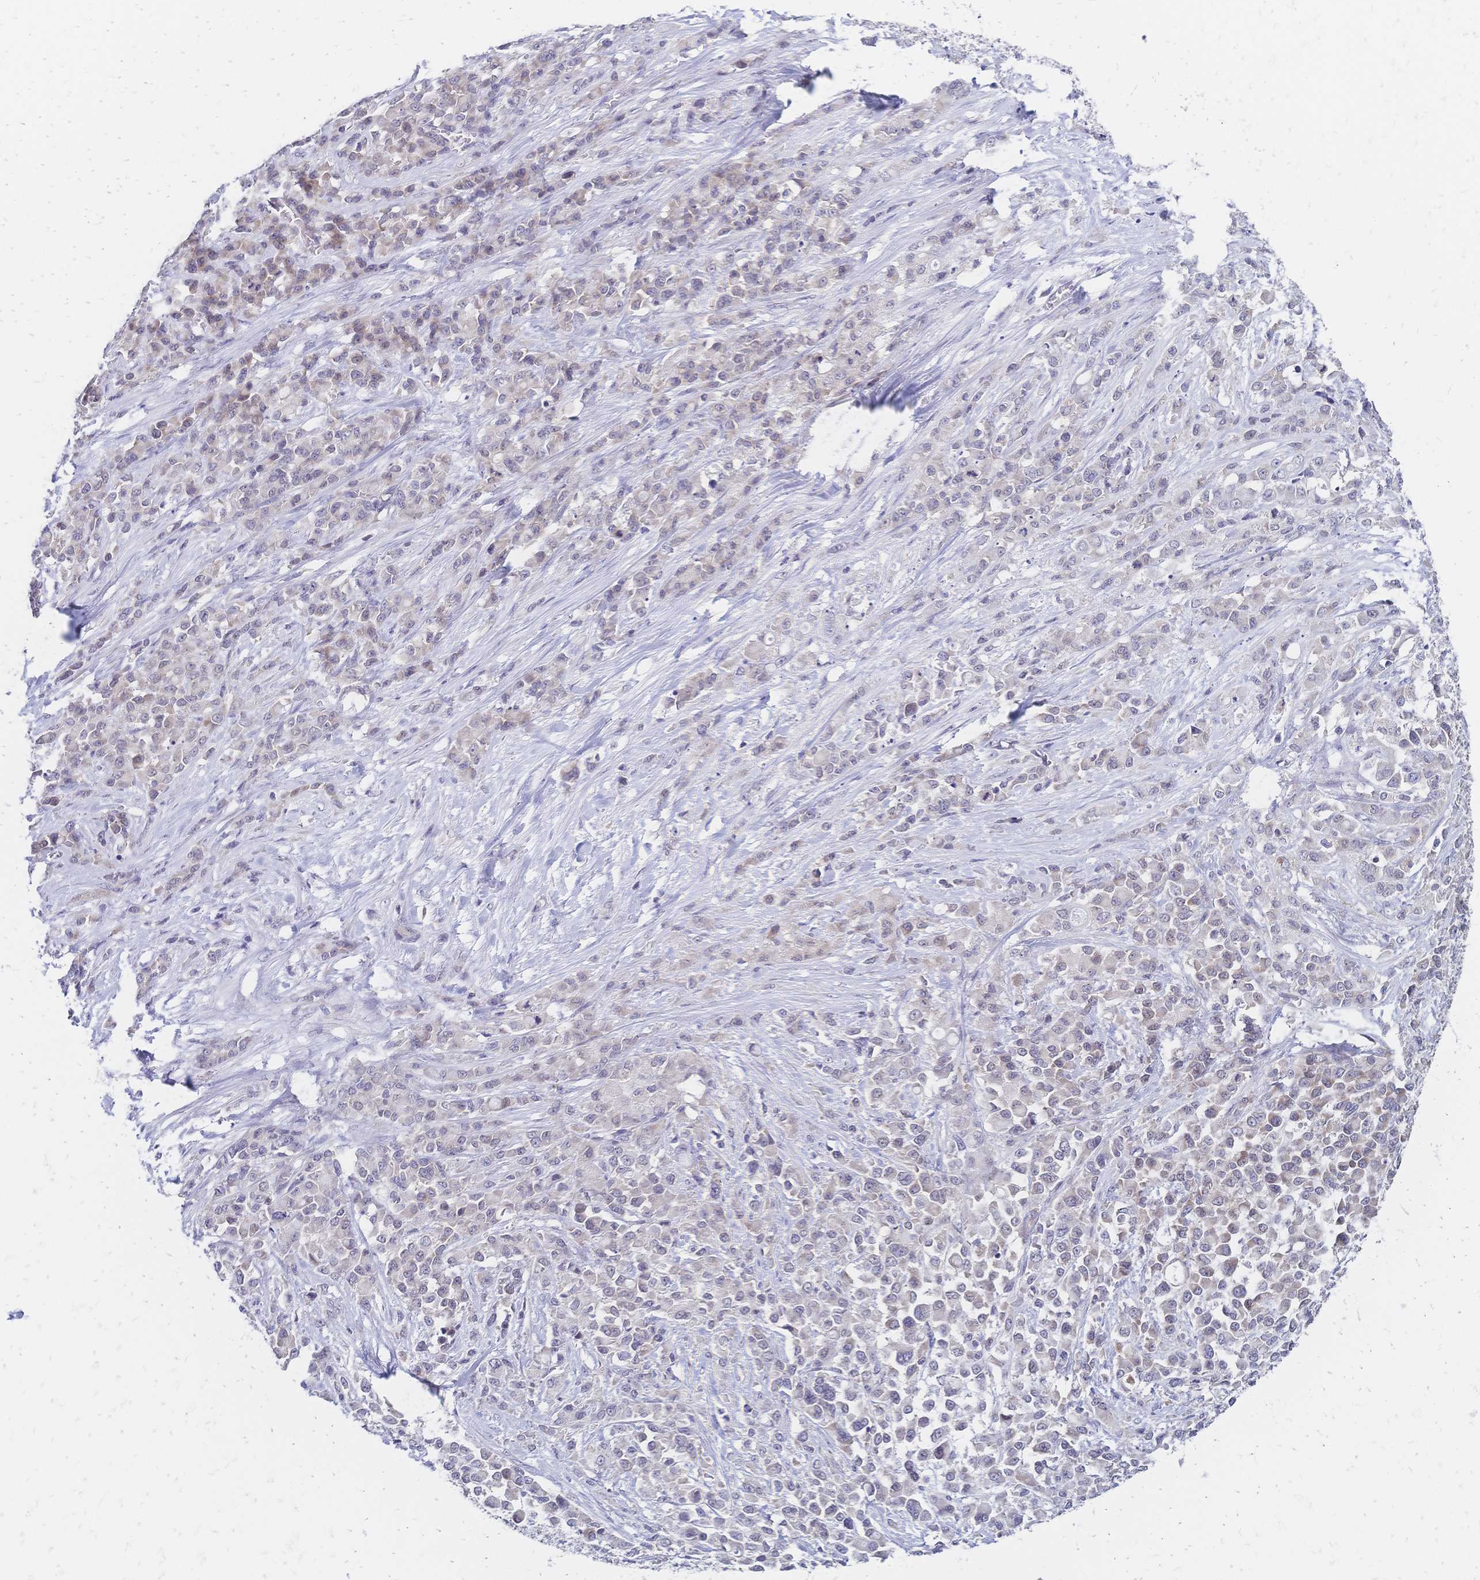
{"staining": {"intensity": "negative", "quantity": "none", "location": "none"}, "tissue": "stomach cancer", "cell_type": "Tumor cells", "image_type": "cancer", "snomed": [{"axis": "morphology", "description": "Adenocarcinoma, NOS"}, {"axis": "topography", "description": "Stomach"}], "caption": "This image is of stomach cancer stained with IHC to label a protein in brown with the nuclei are counter-stained blue. There is no staining in tumor cells.", "gene": "CBX7", "patient": {"sex": "female", "age": 76}}